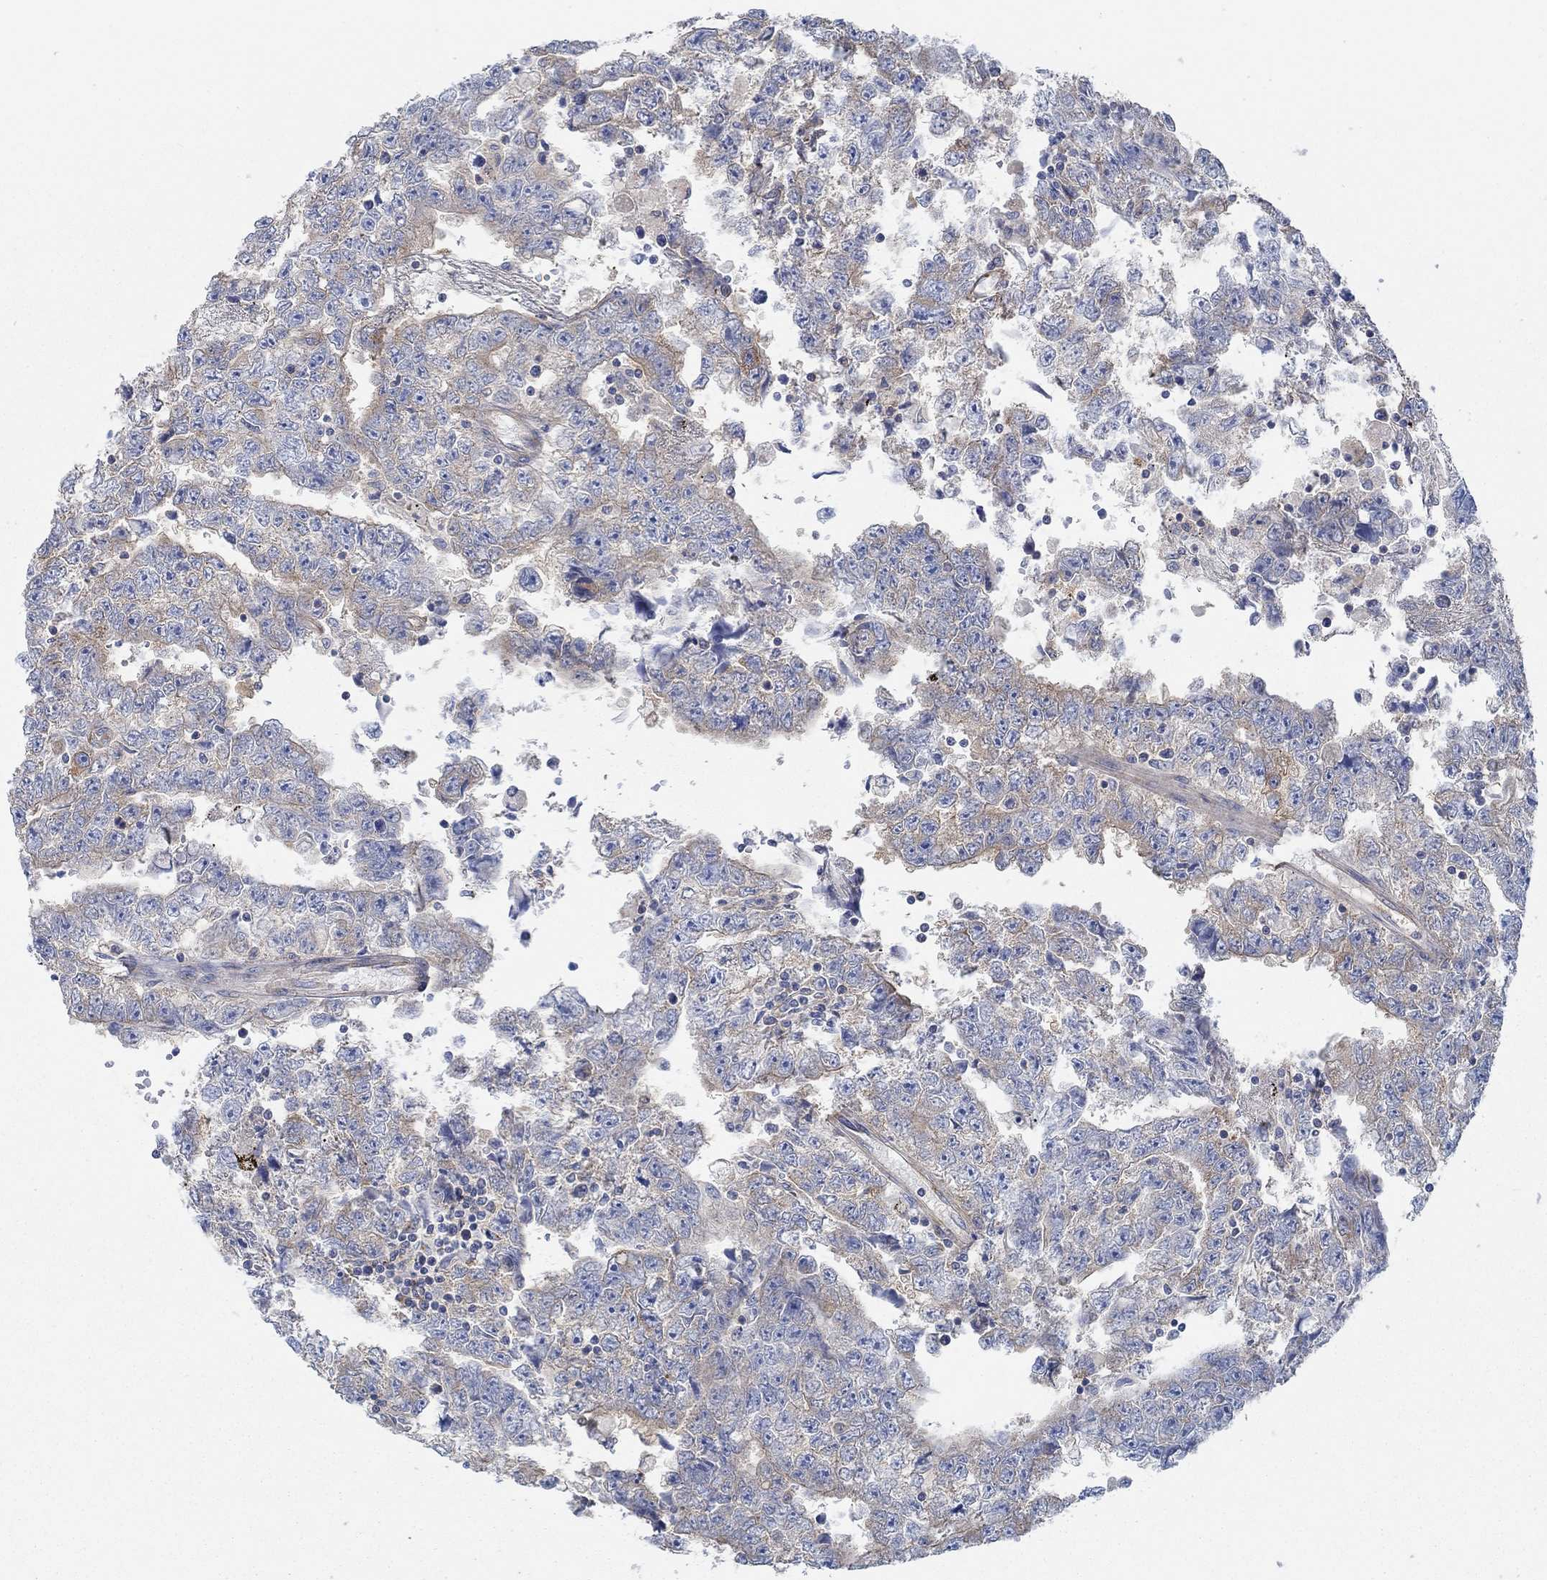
{"staining": {"intensity": "moderate", "quantity": ">75%", "location": "cytoplasmic/membranous"}, "tissue": "testis cancer", "cell_type": "Tumor cells", "image_type": "cancer", "snomed": [{"axis": "morphology", "description": "Carcinoma, Embryonal, NOS"}, {"axis": "topography", "description": "Testis"}], "caption": "This is a histology image of immunohistochemistry staining of testis embryonal carcinoma, which shows moderate positivity in the cytoplasmic/membranous of tumor cells.", "gene": "SPAG9", "patient": {"sex": "male", "age": 25}}